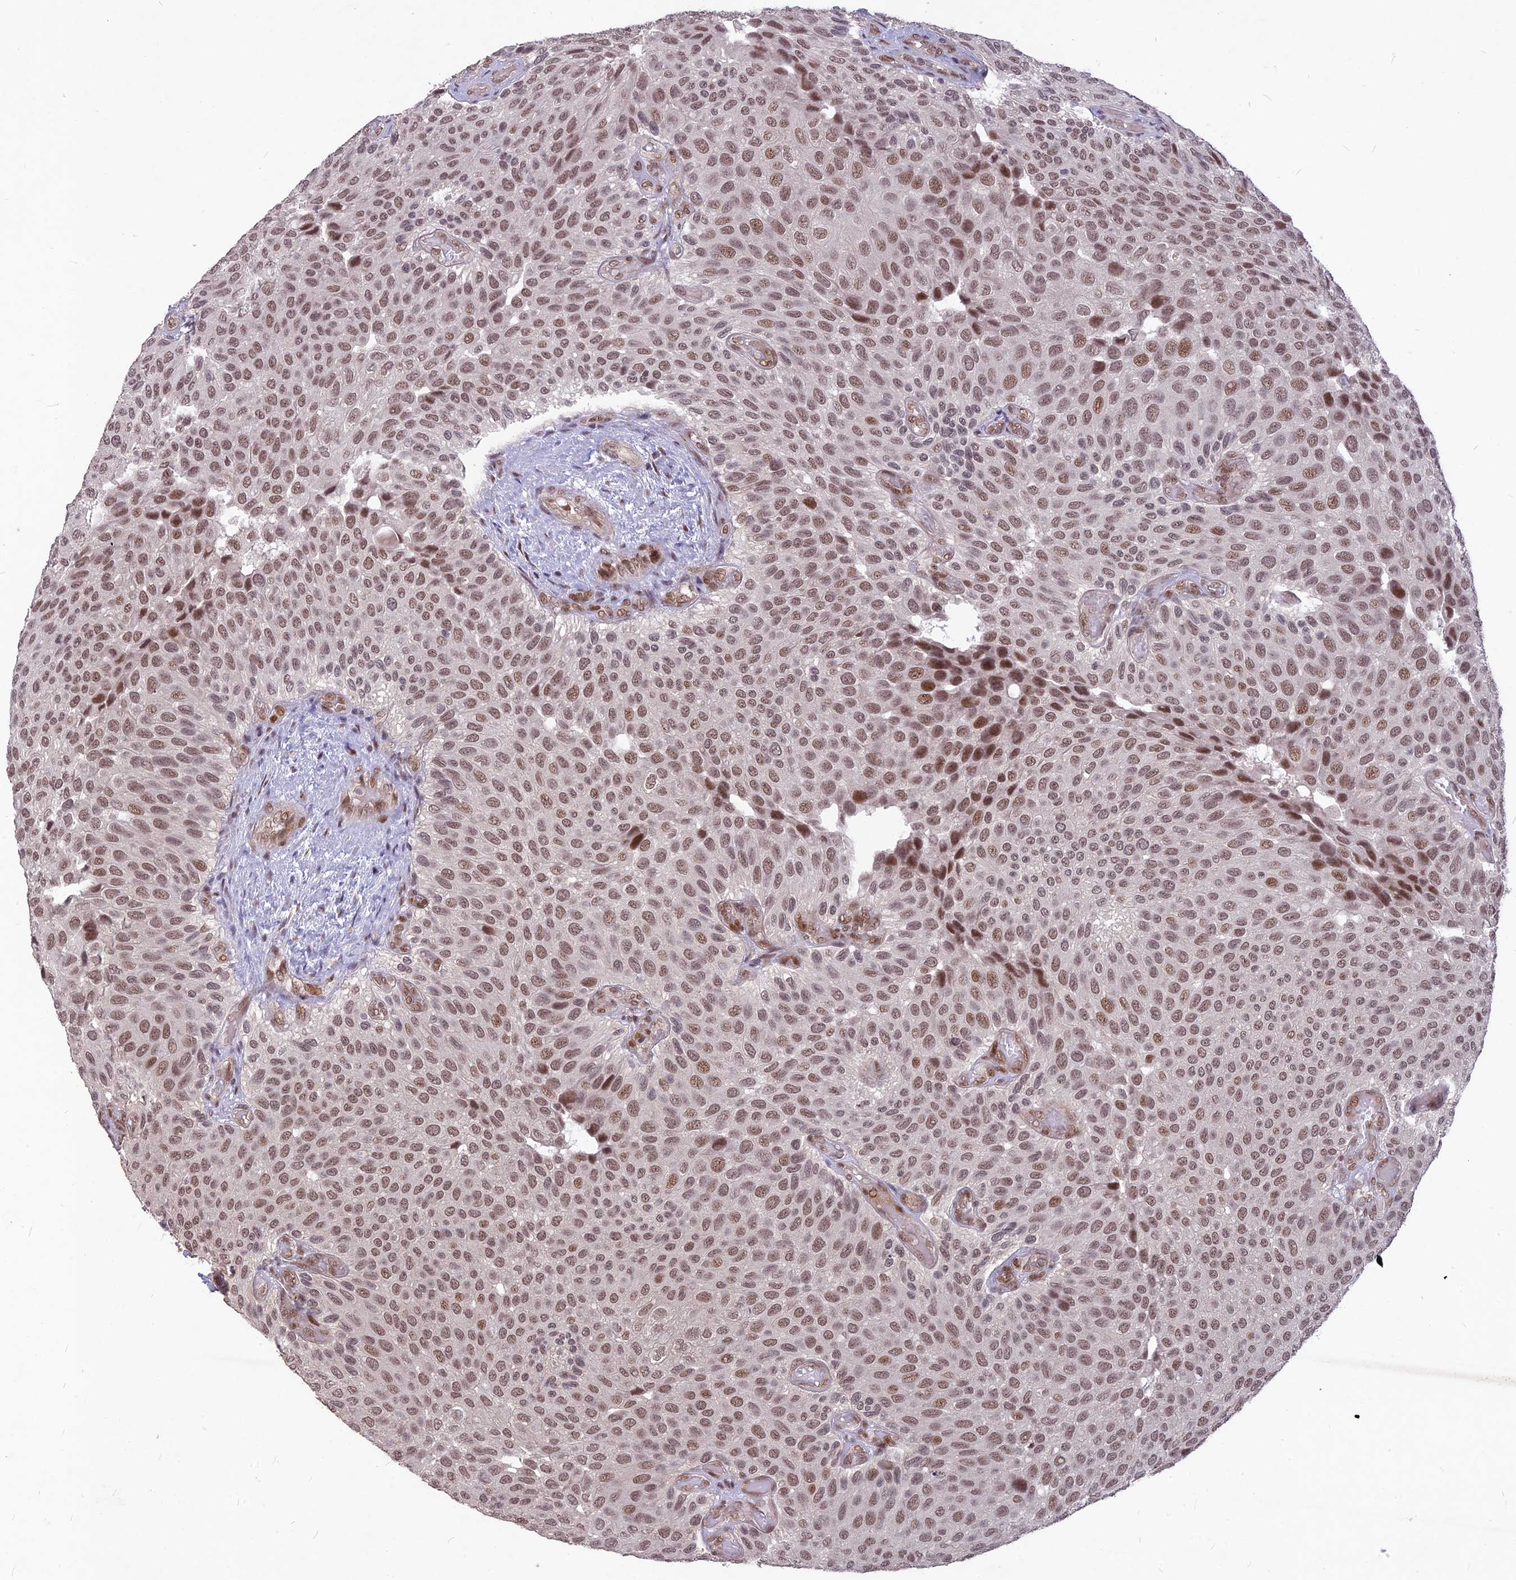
{"staining": {"intensity": "moderate", "quantity": ">75%", "location": "nuclear"}, "tissue": "urothelial cancer", "cell_type": "Tumor cells", "image_type": "cancer", "snomed": [{"axis": "morphology", "description": "Urothelial carcinoma, Low grade"}, {"axis": "topography", "description": "Urinary bladder"}], "caption": "A photomicrograph showing moderate nuclear positivity in about >75% of tumor cells in urothelial cancer, as visualized by brown immunohistochemical staining.", "gene": "DIS3", "patient": {"sex": "male", "age": 89}}